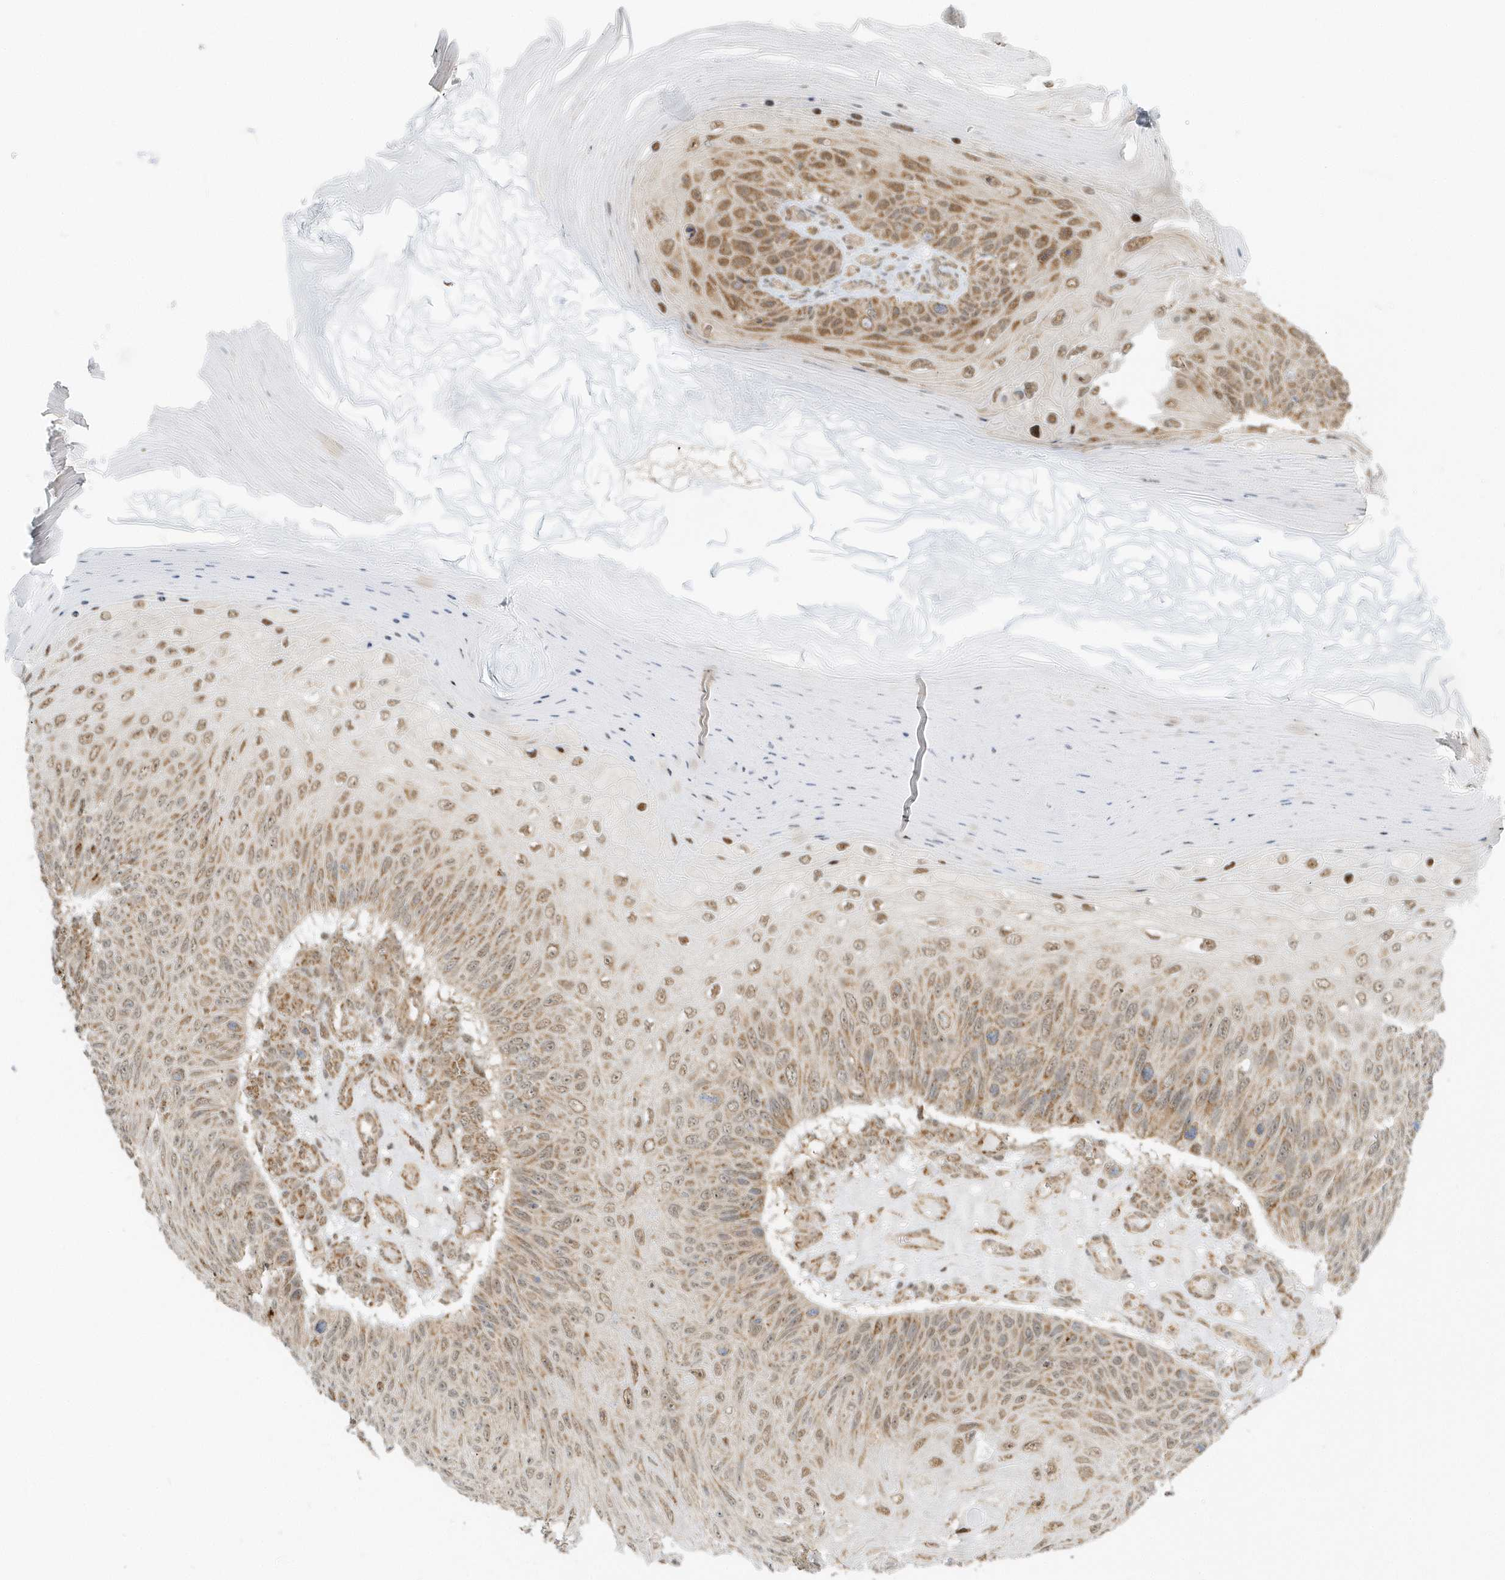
{"staining": {"intensity": "moderate", "quantity": ">75%", "location": "cytoplasmic/membranous,nuclear"}, "tissue": "skin cancer", "cell_type": "Tumor cells", "image_type": "cancer", "snomed": [{"axis": "morphology", "description": "Squamous cell carcinoma, NOS"}, {"axis": "topography", "description": "Skin"}], "caption": "Tumor cells reveal medium levels of moderate cytoplasmic/membranous and nuclear positivity in approximately >75% of cells in skin cancer.", "gene": "PSMD6", "patient": {"sex": "female", "age": 88}}